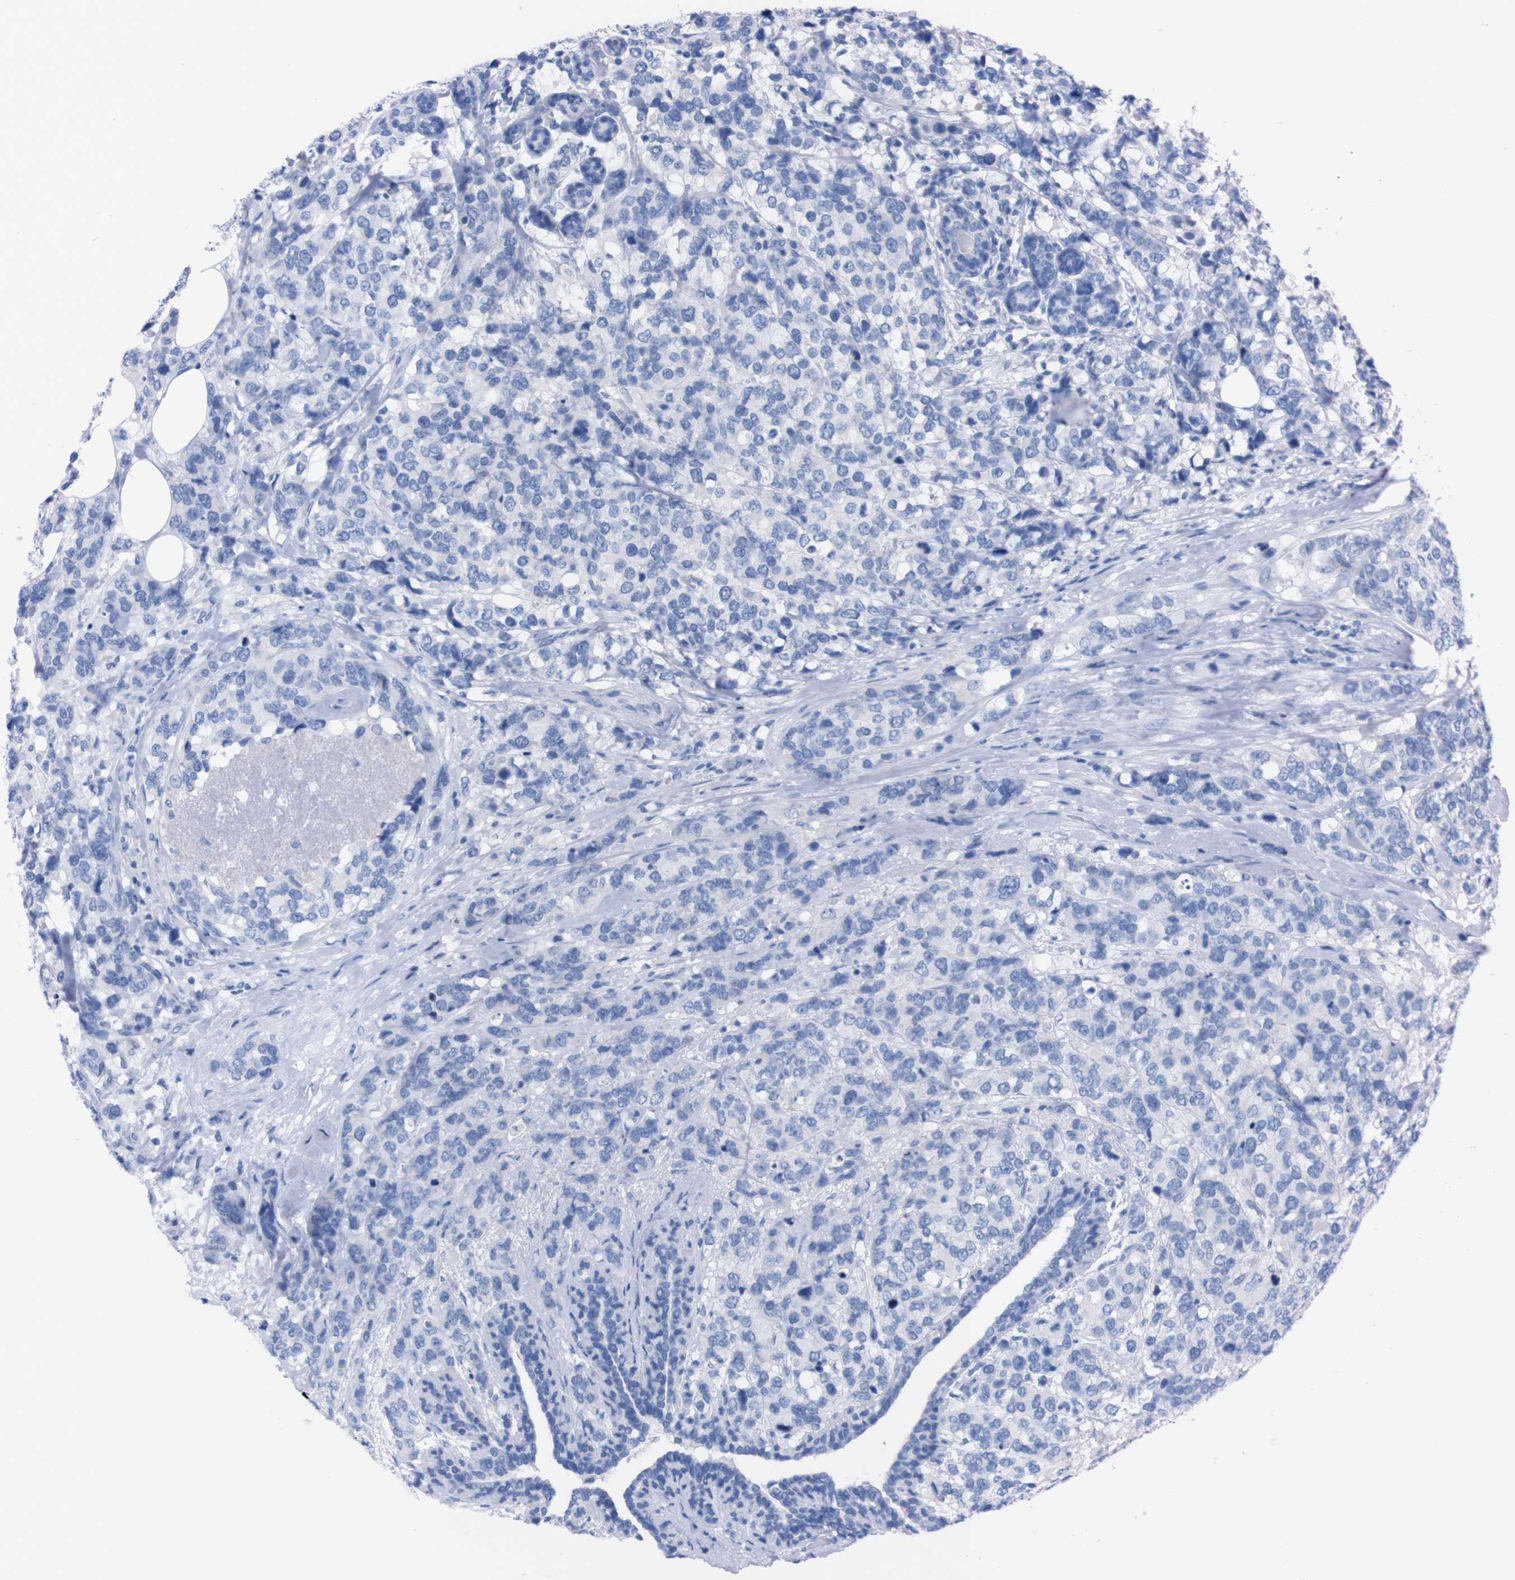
{"staining": {"intensity": "negative", "quantity": "none", "location": "none"}, "tissue": "breast cancer", "cell_type": "Tumor cells", "image_type": "cancer", "snomed": [{"axis": "morphology", "description": "Lobular carcinoma"}, {"axis": "topography", "description": "Breast"}], "caption": "This is a image of immunohistochemistry staining of breast lobular carcinoma, which shows no staining in tumor cells.", "gene": "TMEM243", "patient": {"sex": "female", "age": 59}}